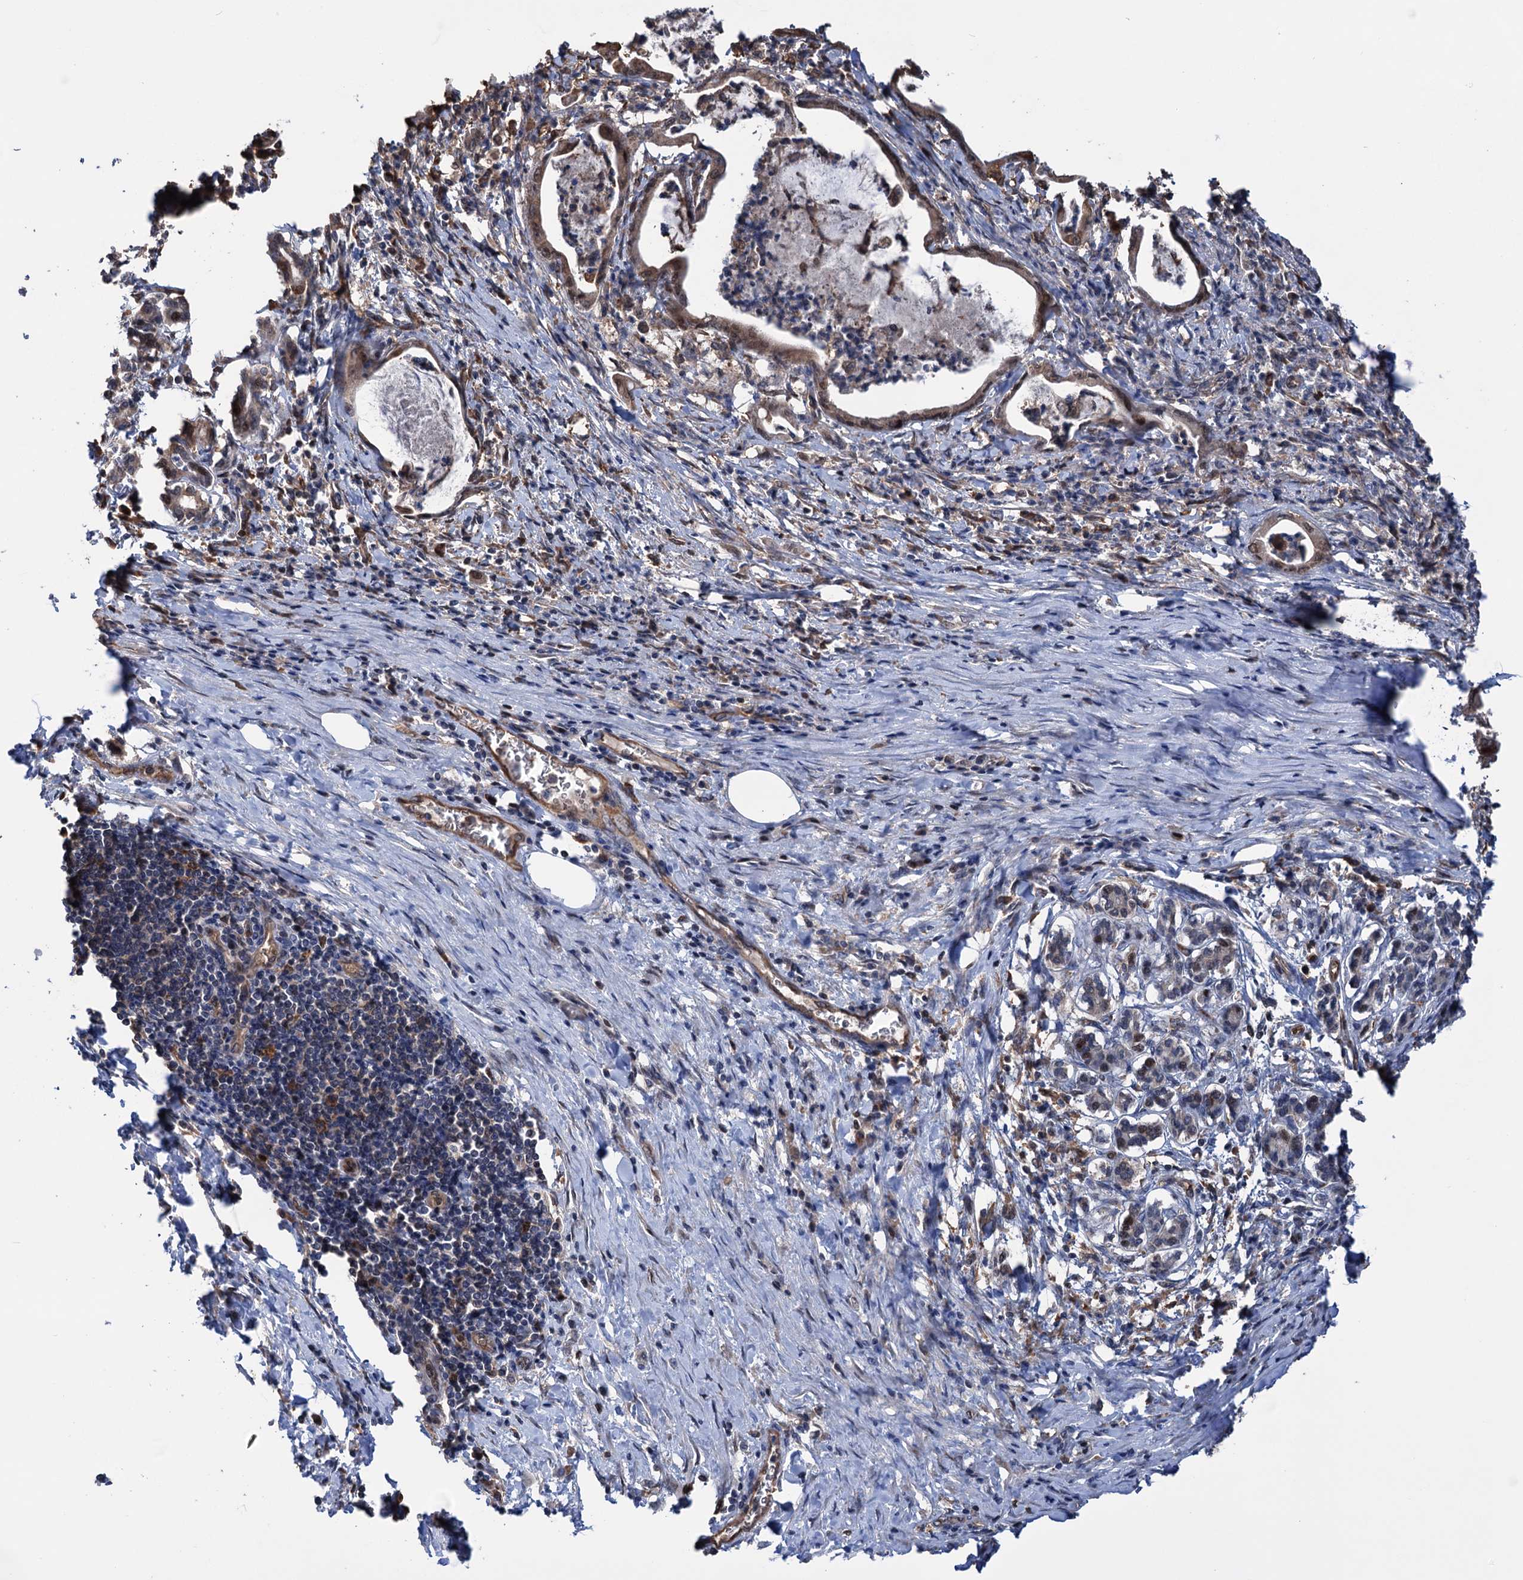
{"staining": {"intensity": "moderate", "quantity": "25%-75%", "location": "cytoplasmic/membranous,nuclear"}, "tissue": "pancreatic cancer", "cell_type": "Tumor cells", "image_type": "cancer", "snomed": [{"axis": "morphology", "description": "Adenocarcinoma, NOS"}, {"axis": "topography", "description": "Pancreas"}], "caption": "High-magnification brightfield microscopy of pancreatic adenocarcinoma stained with DAB (brown) and counterstained with hematoxylin (blue). tumor cells exhibit moderate cytoplasmic/membranous and nuclear expression is seen in about25%-75% of cells.", "gene": "NCAPD2", "patient": {"sex": "female", "age": 55}}